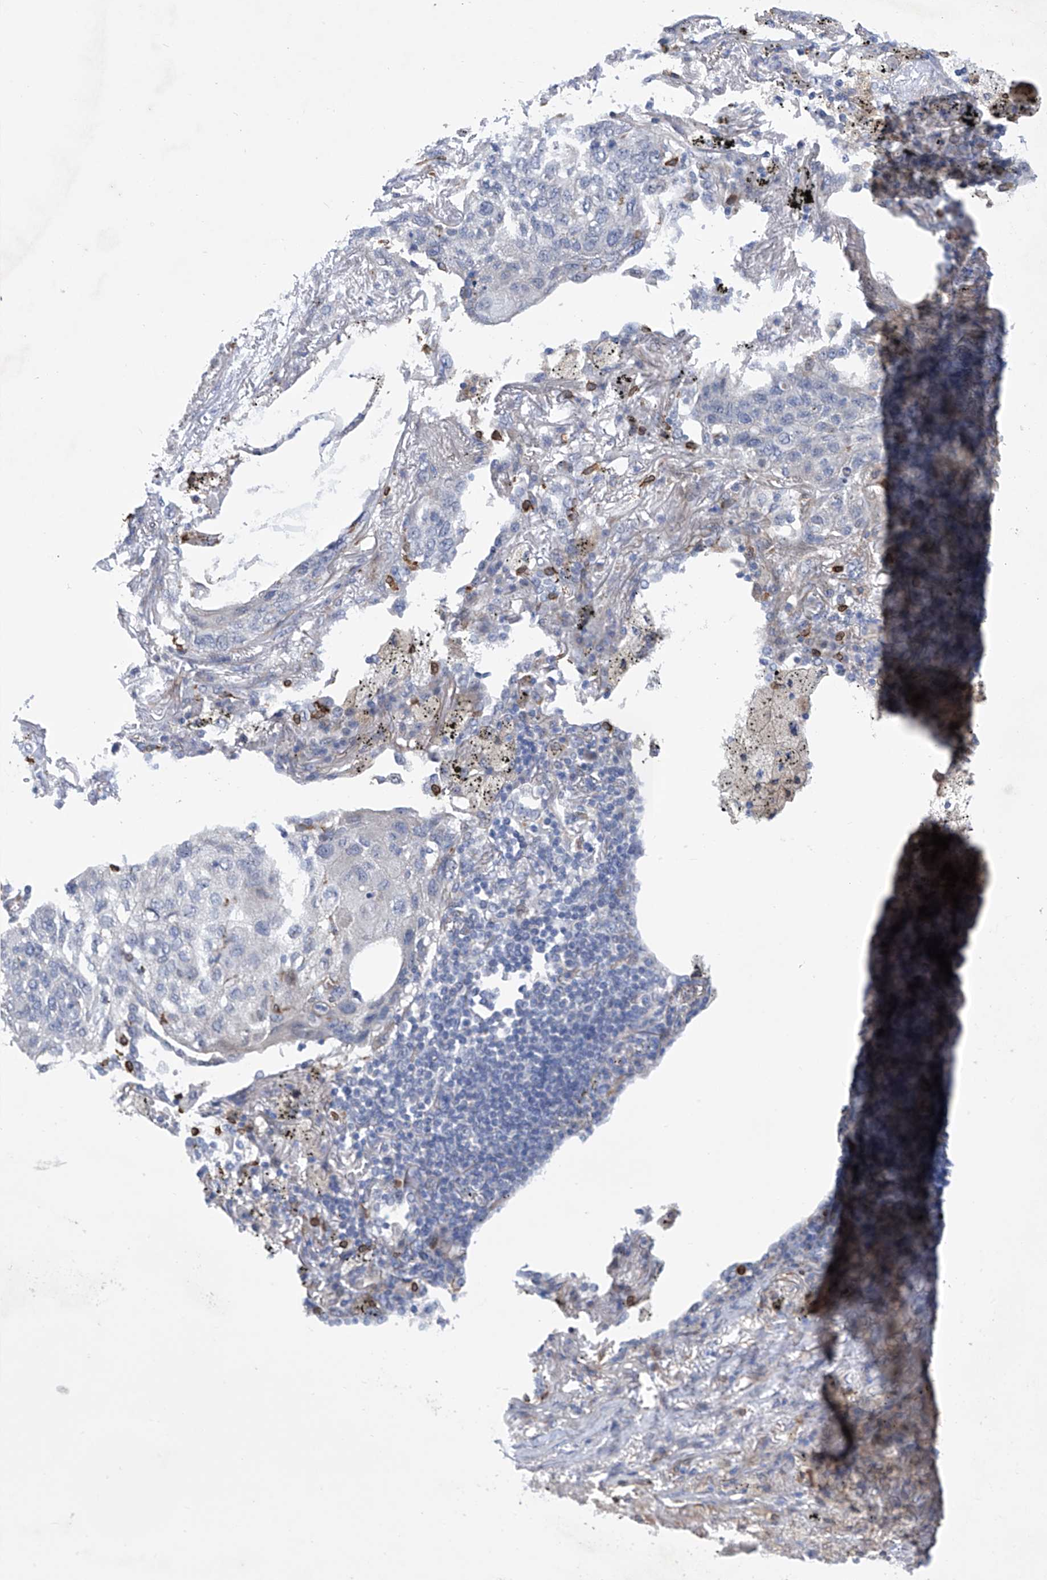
{"staining": {"intensity": "negative", "quantity": "none", "location": "none"}, "tissue": "lung cancer", "cell_type": "Tumor cells", "image_type": "cancer", "snomed": [{"axis": "morphology", "description": "Squamous cell carcinoma, NOS"}, {"axis": "topography", "description": "Lung"}], "caption": "High power microscopy histopathology image of an IHC photomicrograph of lung cancer (squamous cell carcinoma), revealing no significant positivity in tumor cells.", "gene": "TNN", "patient": {"sex": "female", "age": 63}}